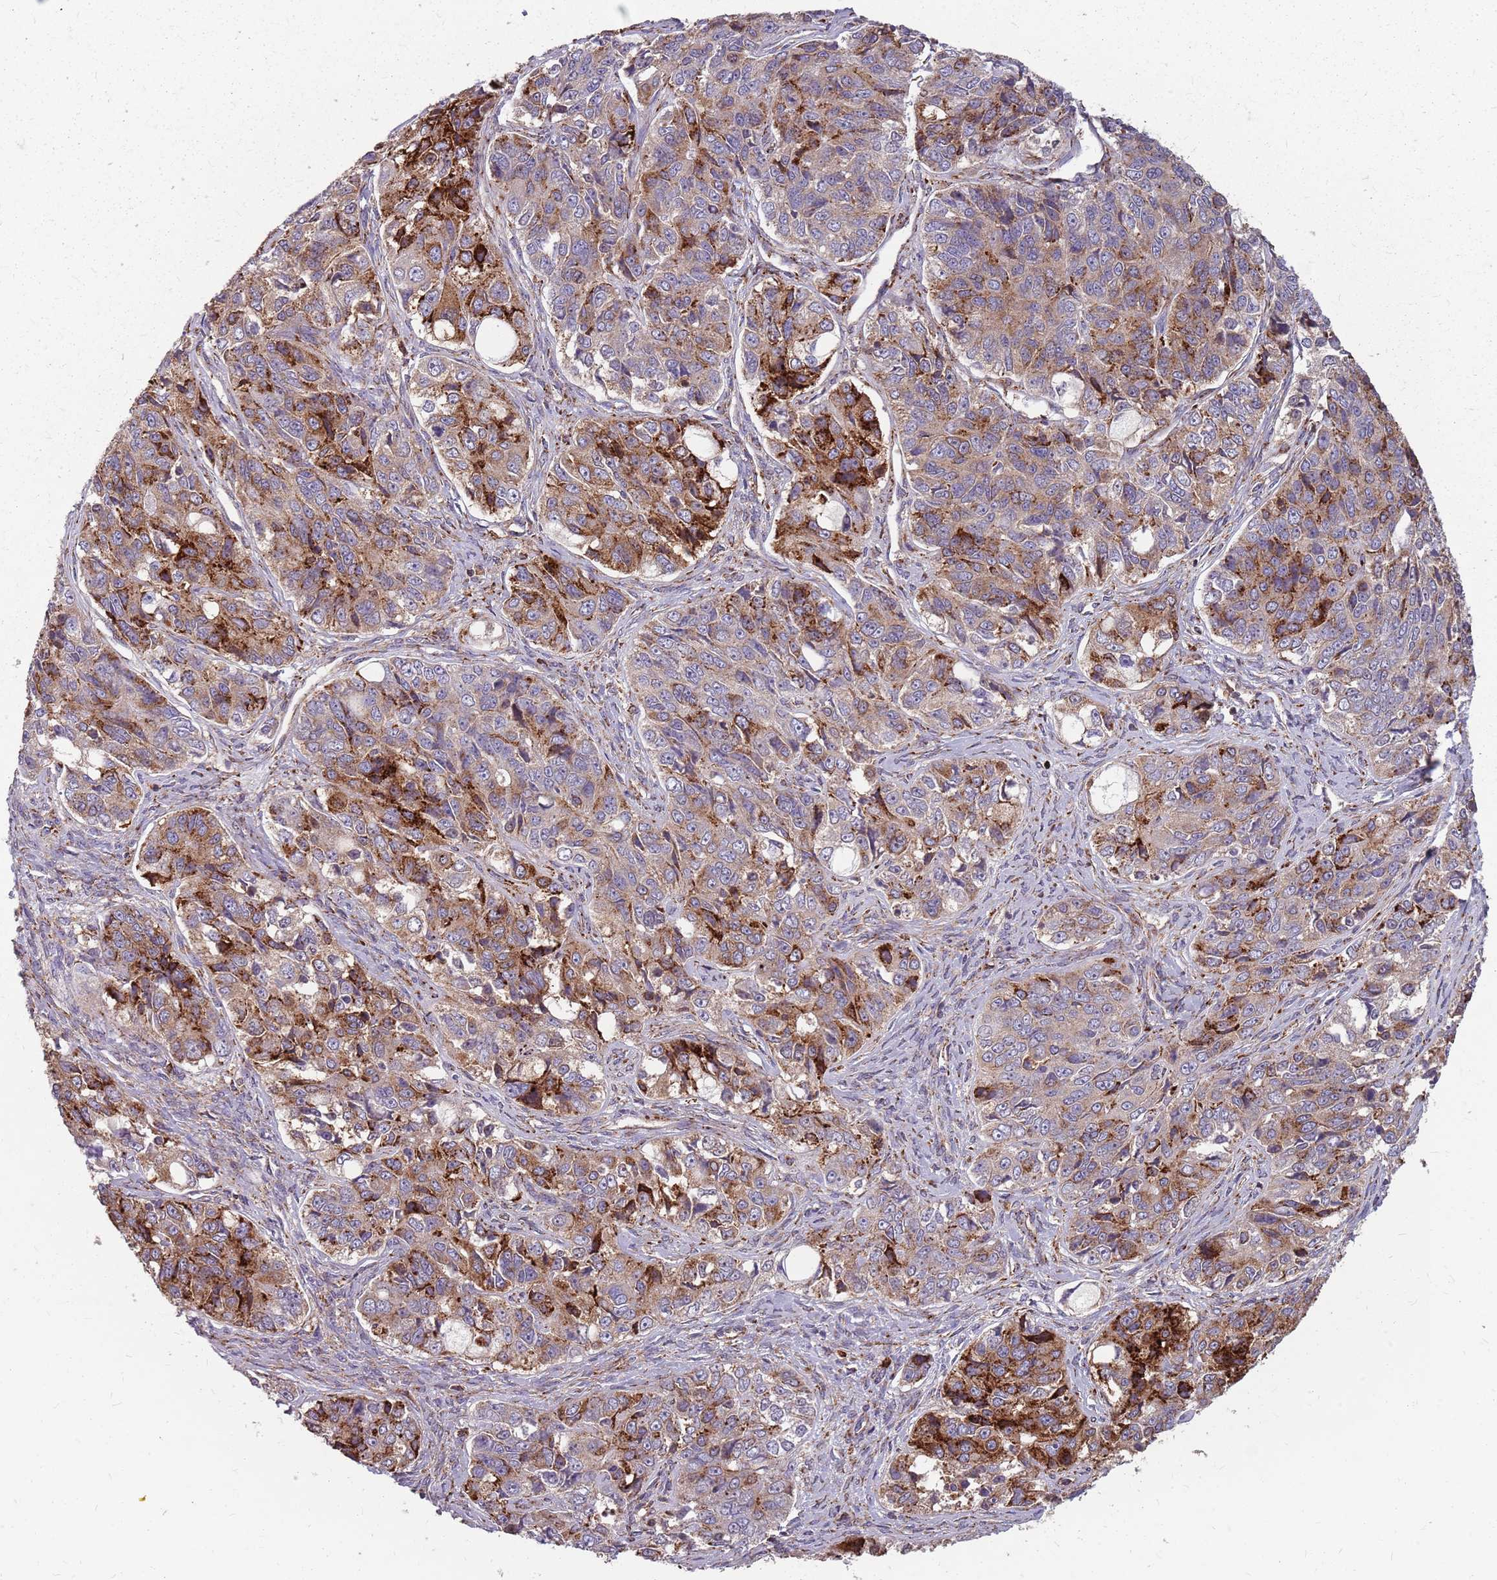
{"staining": {"intensity": "moderate", "quantity": "25%-75%", "location": "cytoplasmic/membranous"}, "tissue": "ovarian cancer", "cell_type": "Tumor cells", "image_type": "cancer", "snomed": [{"axis": "morphology", "description": "Carcinoma, endometroid"}, {"axis": "topography", "description": "Ovary"}], "caption": "Protein staining shows moderate cytoplasmic/membranous positivity in approximately 25%-75% of tumor cells in ovarian cancer. (DAB IHC with brightfield microscopy, high magnification).", "gene": "NME4", "patient": {"sex": "female", "age": 51}}